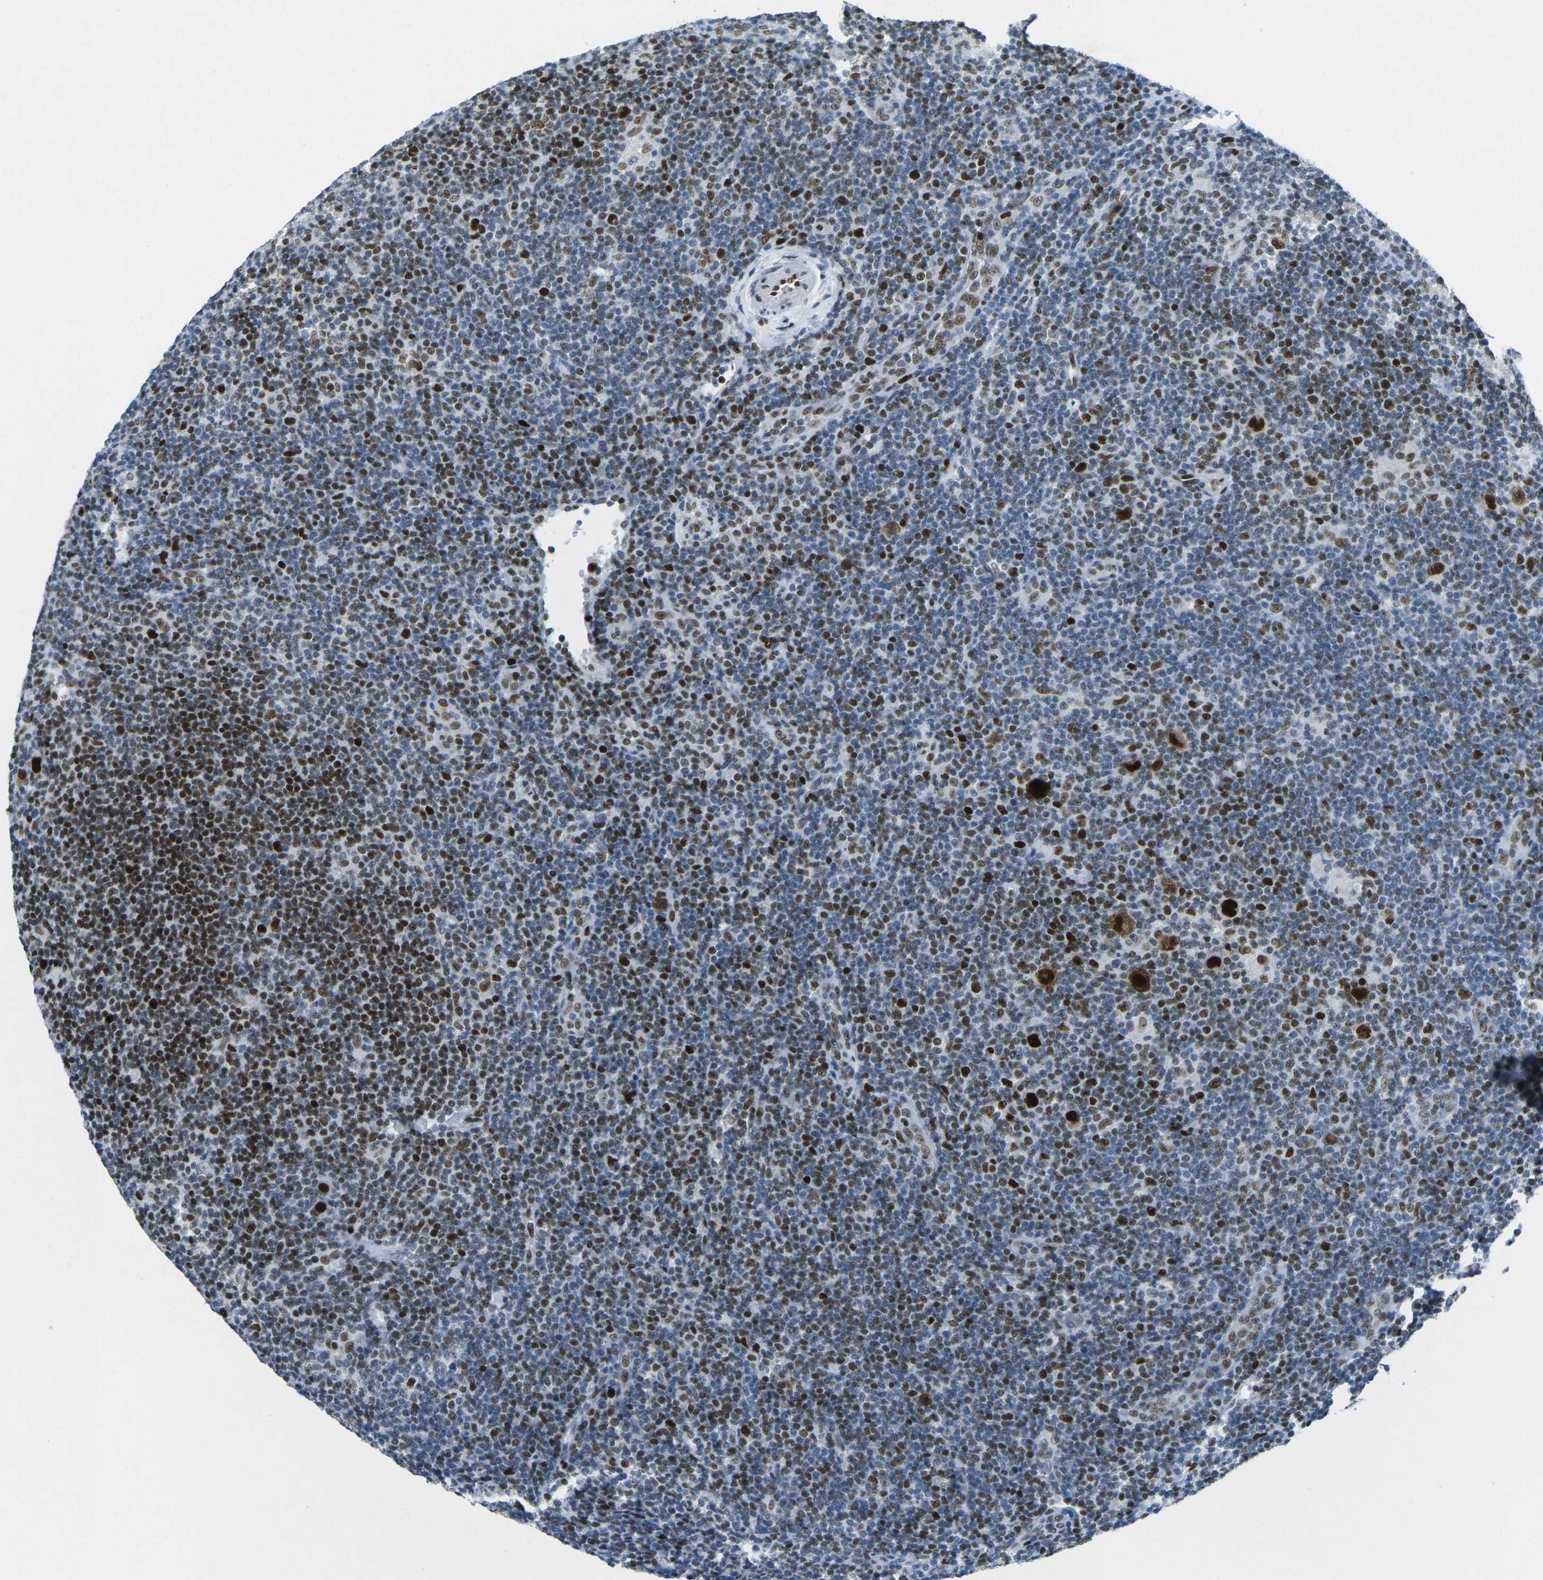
{"staining": {"intensity": "strong", "quantity": ">75%", "location": "nuclear"}, "tissue": "lymphoma", "cell_type": "Tumor cells", "image_type": "cancer", "snomed": [{"axis": "morphology", "description": "Hodgkin's disease, NOS"}, {"axis": "topography", "description": "Lymph node"}], "caption": "Strong nuclear staining for a protein is appreciated in approximately >75% of tumor cells of Hodgkin's disease using IHC.", "gene": "RB1", "patient": {"sex": "female", "age": 57}}